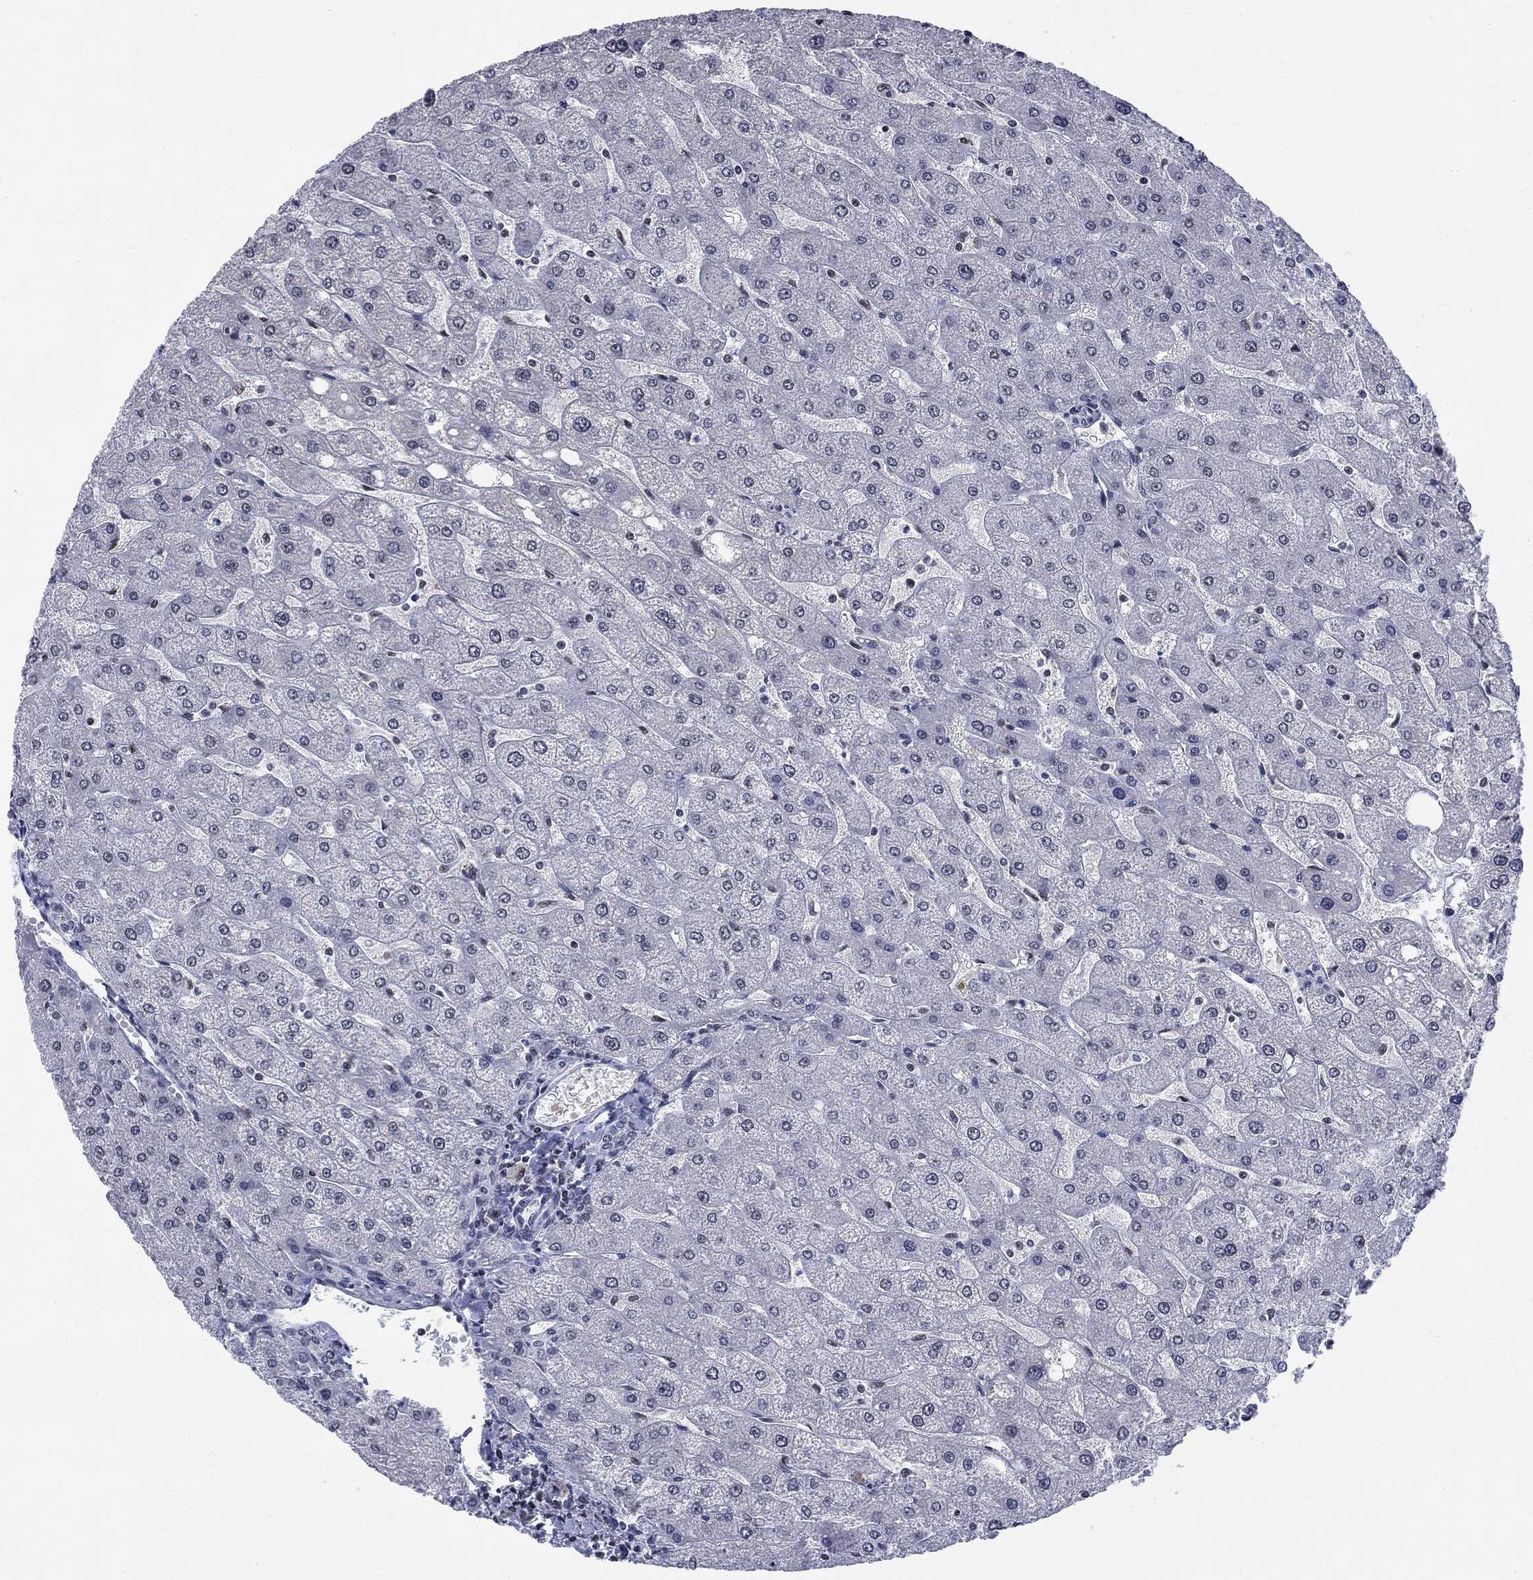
{"staining": {"intensity": "negative", "quantity": "none", "location": "none"}, "tissue": "liver", "cell_type": "Cholangiocytes", "image_type": "normal", "snomed": [{"axis": "morphology", "description": "Normal tissue, NOS"}, {"axis": "topography", "description": "Liver"}], "caption": "The histopathology image demonstrates no significant staining in cholangiocytes of liver. (Brightfield microscopy of DAB immunohistochemistry at high magnification).", "gene": "CSRNP3", "patient": {"sex": "male", "age": 67}}